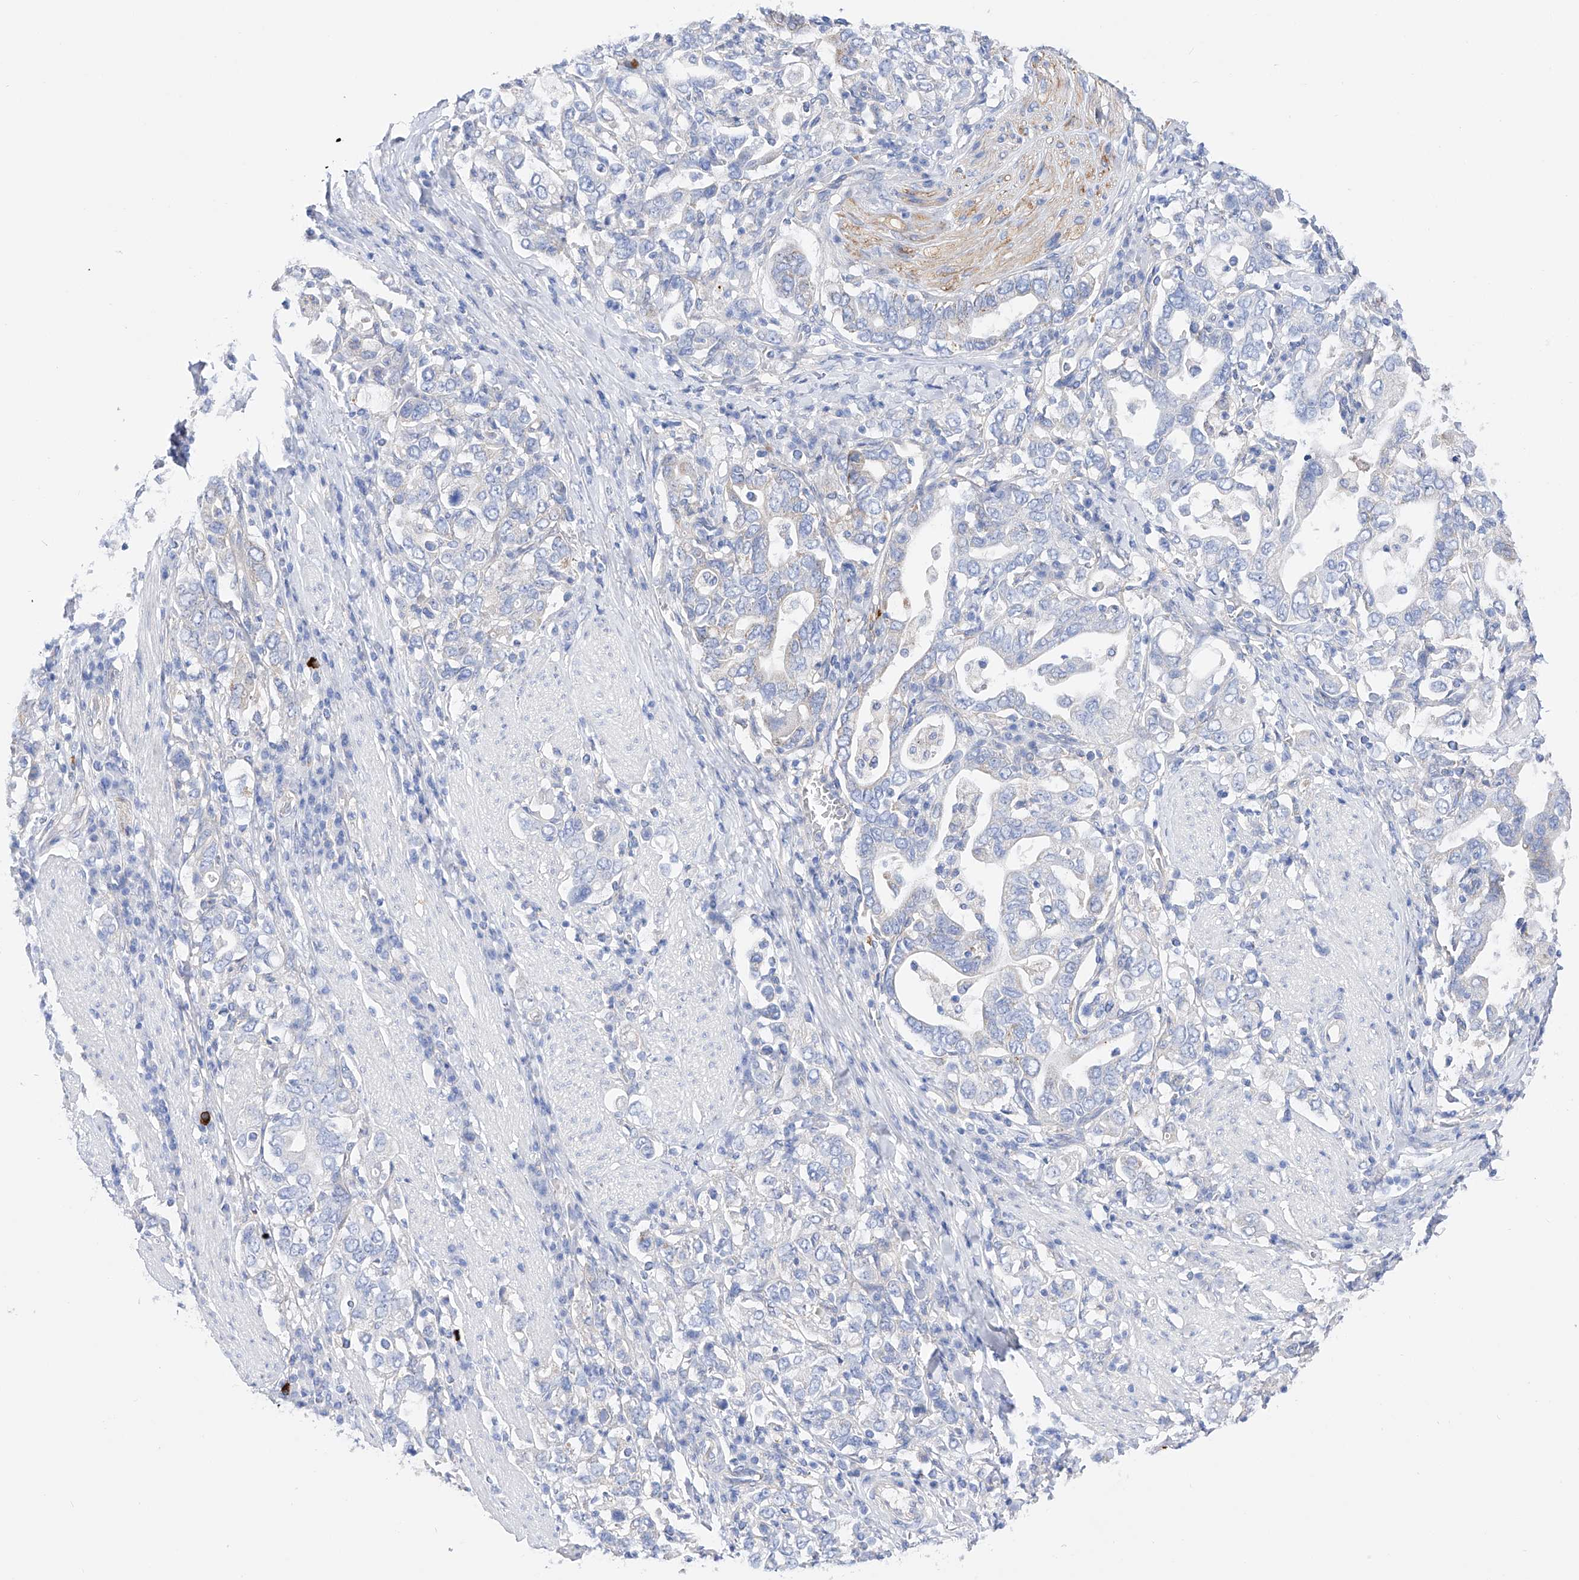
{"staining": {"intensity": "negative", "quantity": "none", "location": "none"}, "tissue": "stomach cancer", "cell_type": "Tumor cells", "image_type": "cancer", "snomed": [{"axis": "morphology", "description": "Adenocarcinoma, NOS"}, {"axis": "topography", "description": "Stomach, upper"}], "caption": "This is an IHC histopathology image of human stomach cancer (adenocarcinoma). There is no expression in tumor cells.", "gene": "ZNF653", "patient": {"sex": "male", "age": 62}}